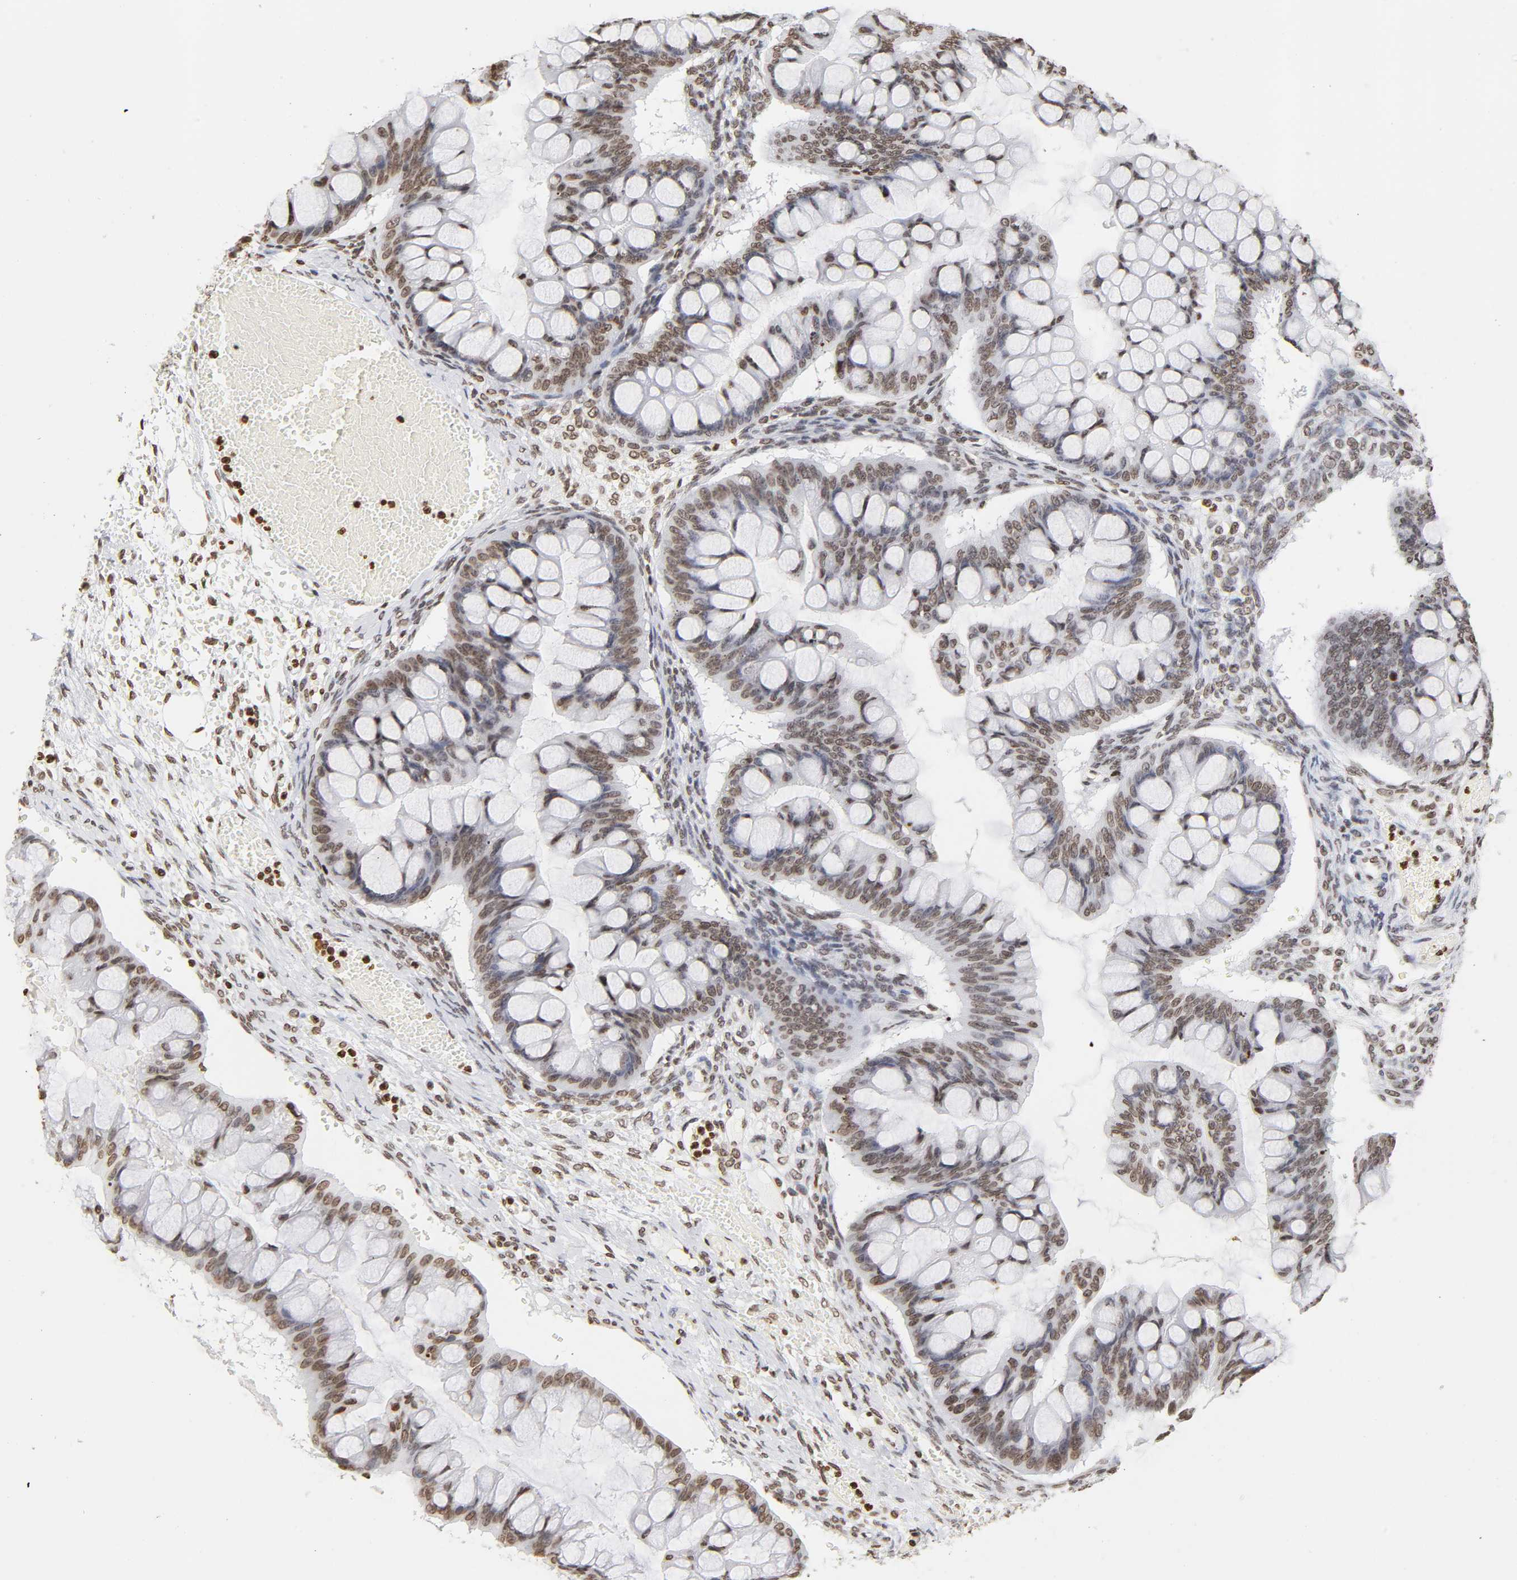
{"staining": {"intensity": "weak", "quantity": ">75%", "location": "nuclear"}, "tissue": "ovarian cancer", "cell_type": "Tumor cells", "image_type": "cancer", "snomed": [{"axis": "morphology", "description": "Cystadenocarcinoma, mucinous, NOS"}, {"axis": "topography", "description": "Ovary"}], "caption": "About >75% of tumor cells in ovarian mucinous cystadenocarcinoma demonstrate weak nuclear protein staining as visualized by brown immunohistochemical staining.", "gene": "H2AC12", "patient": {"sex": "female", "age": 73}}